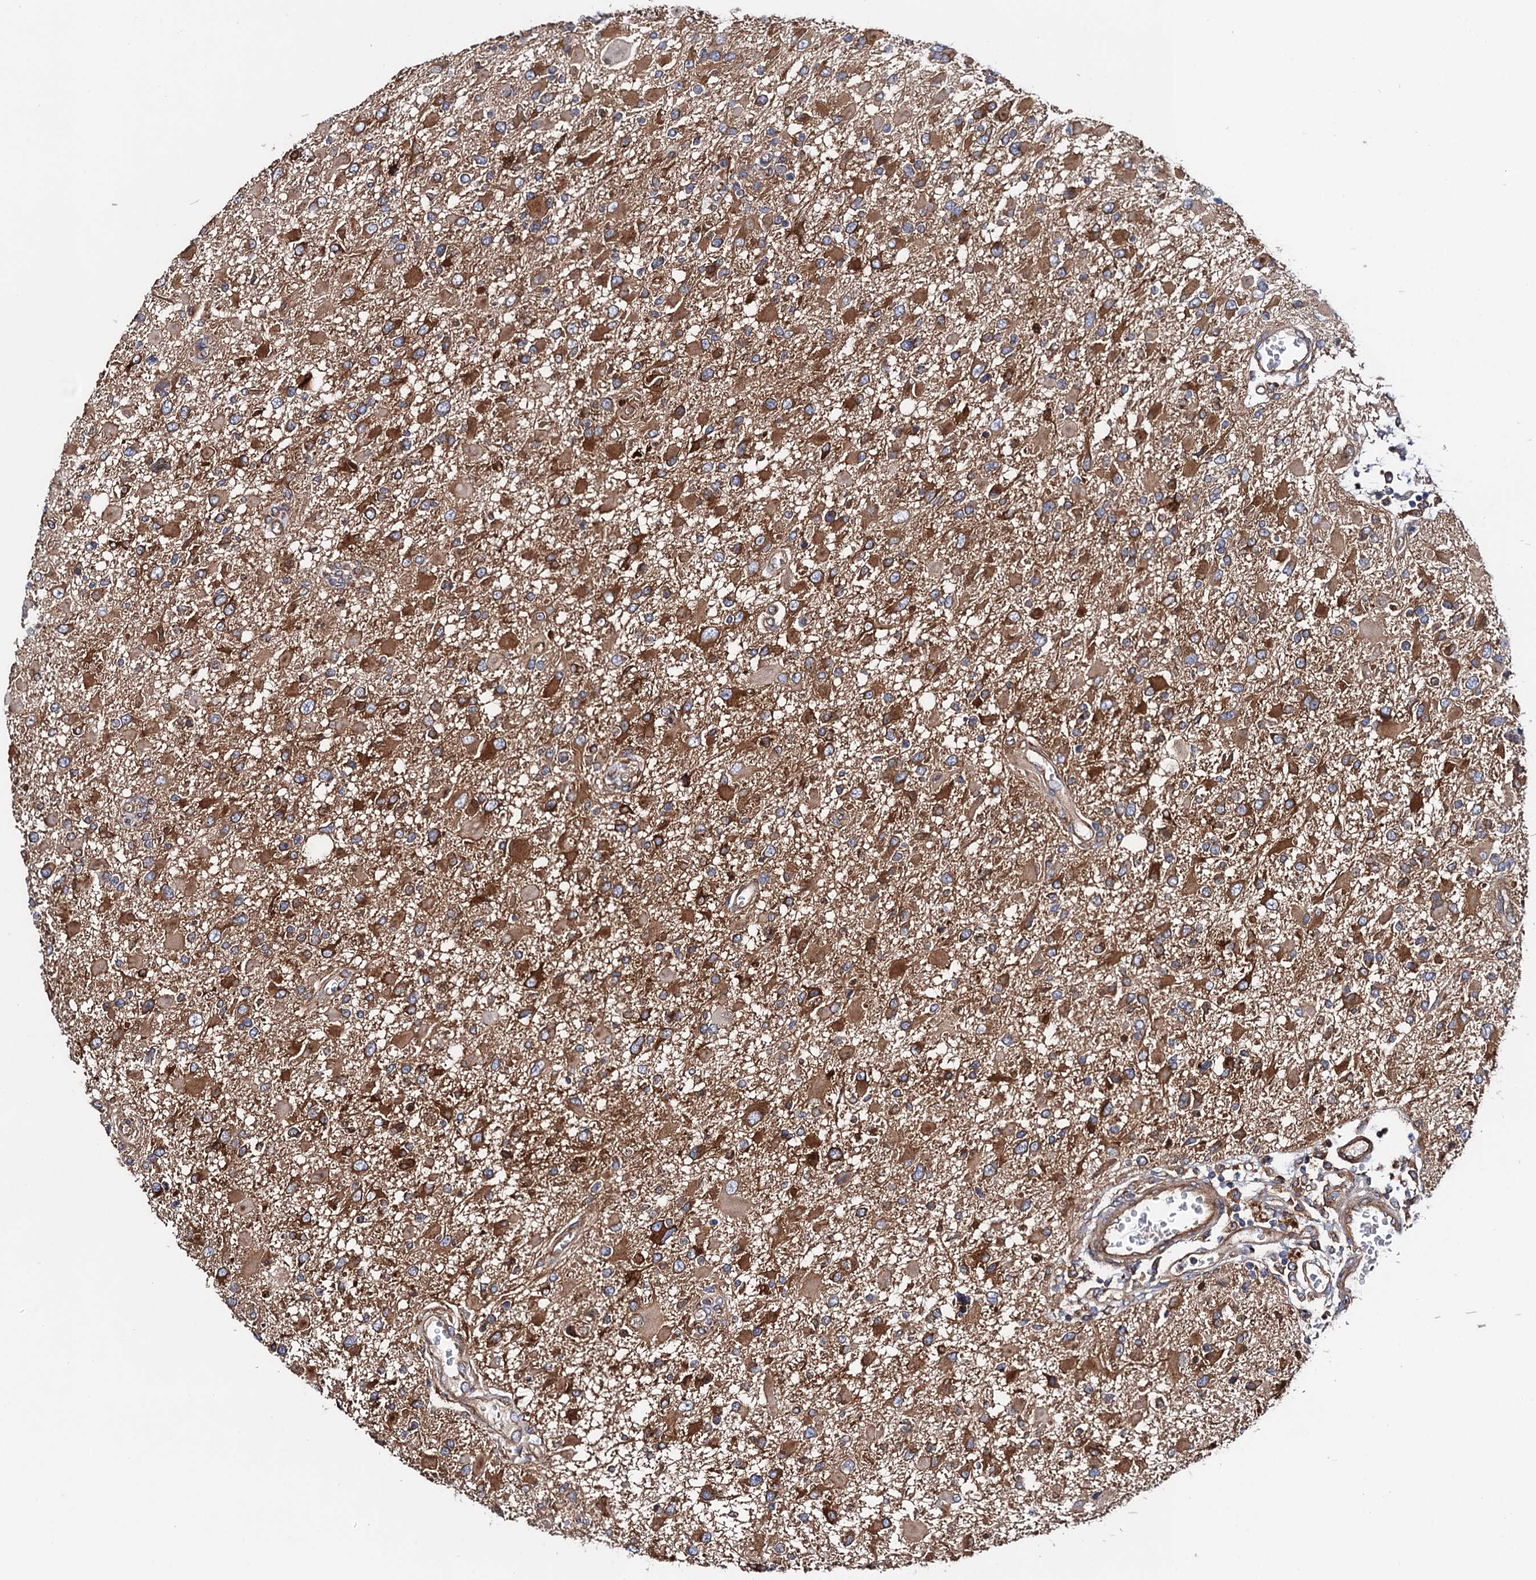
{"staining": {"intensity": "strong", "quantity": "25%-75%", "location": "cytoplasmic/membranous"}, "tissue": "glioma", "cell_type": "Tumor cells", "image_type": "cancer", "snomed": [{"axis": "morphology", "description": "Glioma, malignant, High grade"}, {"axis": "topography", "description": "Brain"}], "caption": "A brown stain shows strong cytoplasmic/membranous positivity of a protein in glioma tumor cells. (DAB (3,3'-diaminobenzidine) = brown stain, brightfield microscopy at high magnification).", "gene": "MRPL48", "patient": {"sex": "male", "age": 53}}